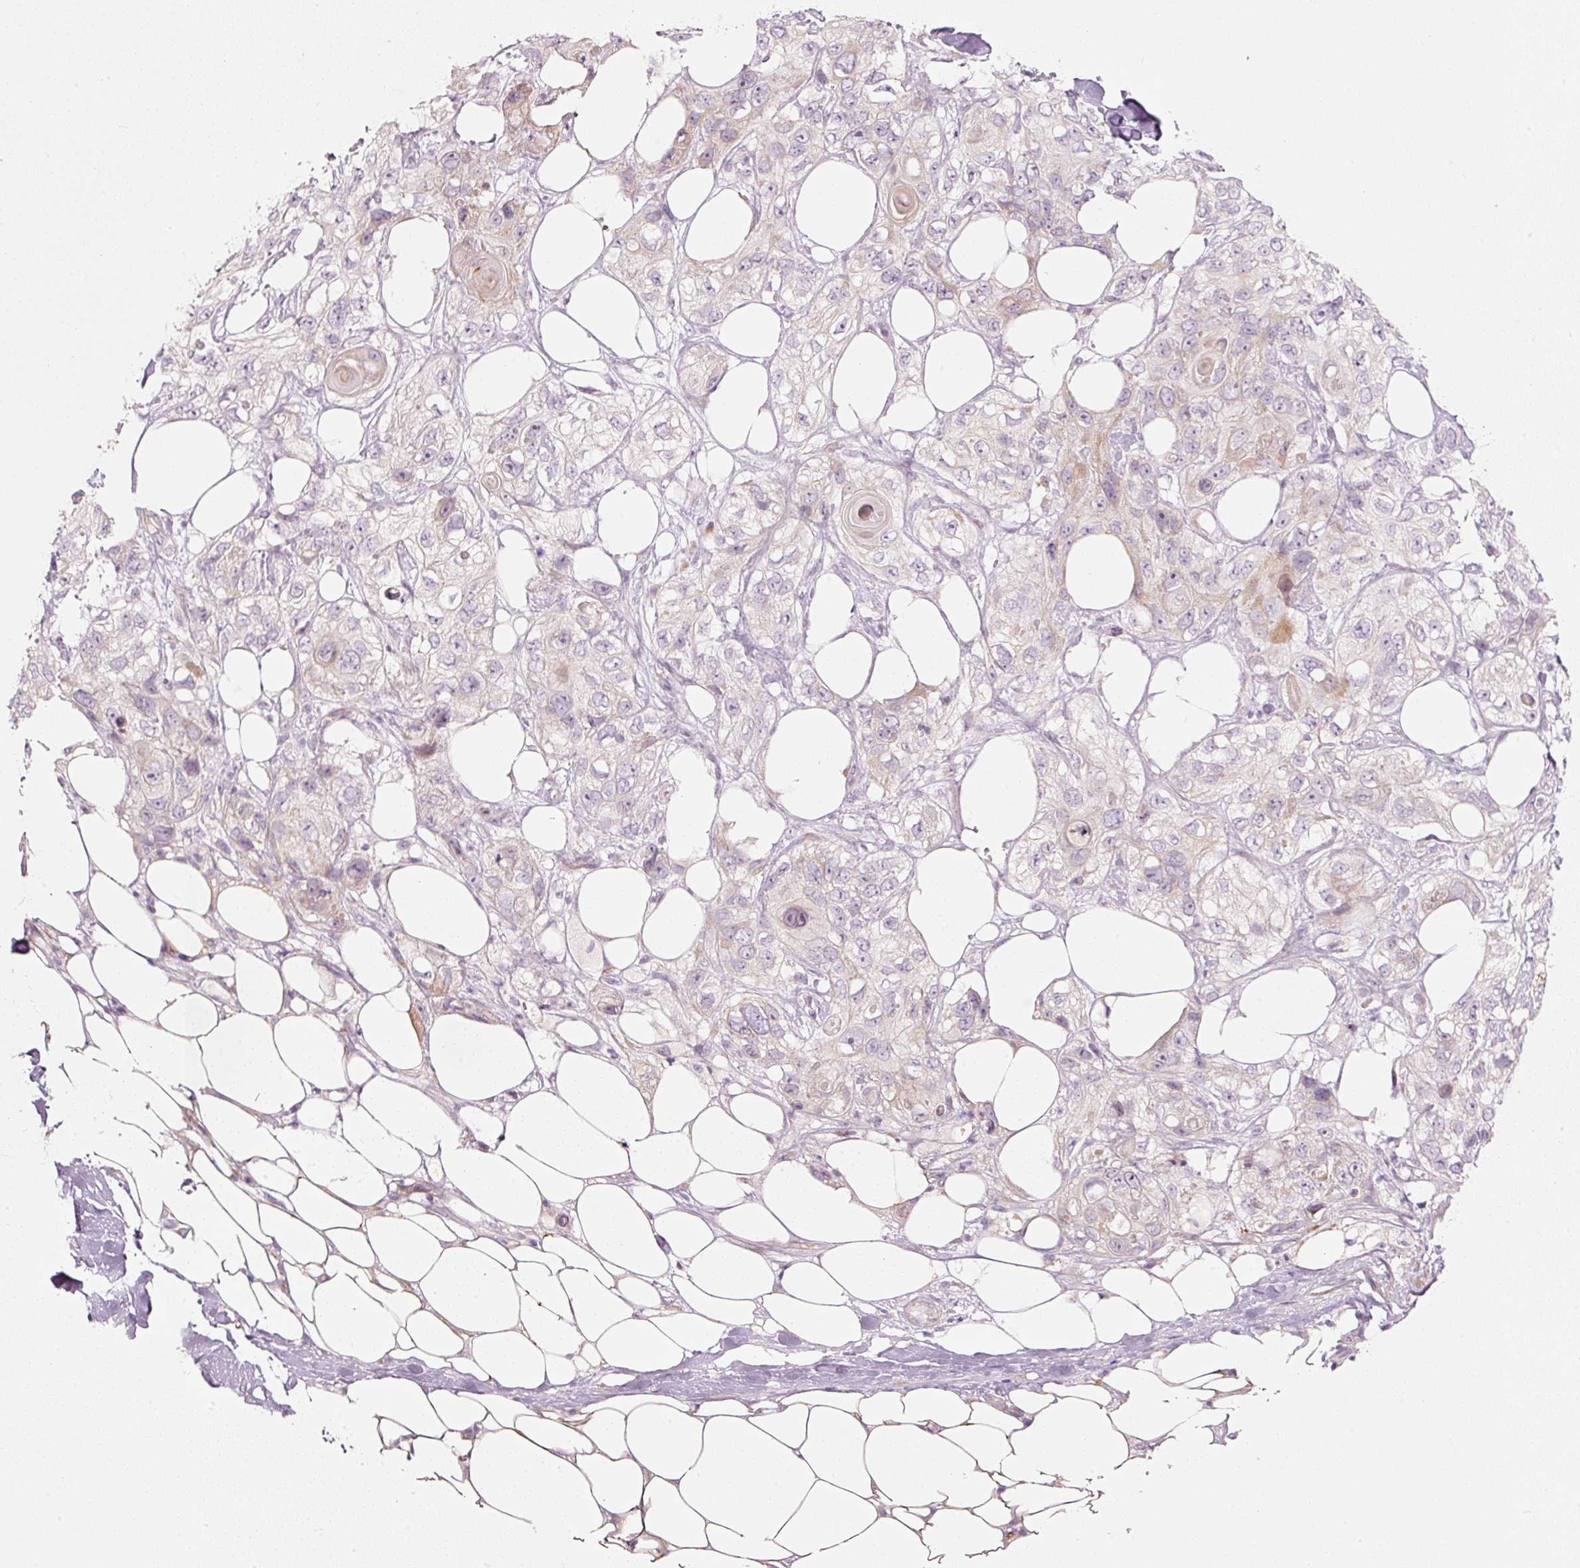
{"staining": {"intensity": "weak", "quantity": "<25%", "location": "cytoplasmic/membranous"}, "tissue": "skin cancer", "cell_type": "Tumor cells", "image_type": "cancer", "snomed": [{"axis": "morphology", "description": "Normal tissue, NOS"}, {"axis": "morphology", "description": "Squamous cell carcinoma, NOS"}, {"axis": "topography", "description": "Skin"}], "caption": "This is an IHC micrograph of human squamous cell carcinoma (skin). There is no staining in tumor cells.", "gene": "SLC20A1", "patient": {"sex": "male", "age": 72}}